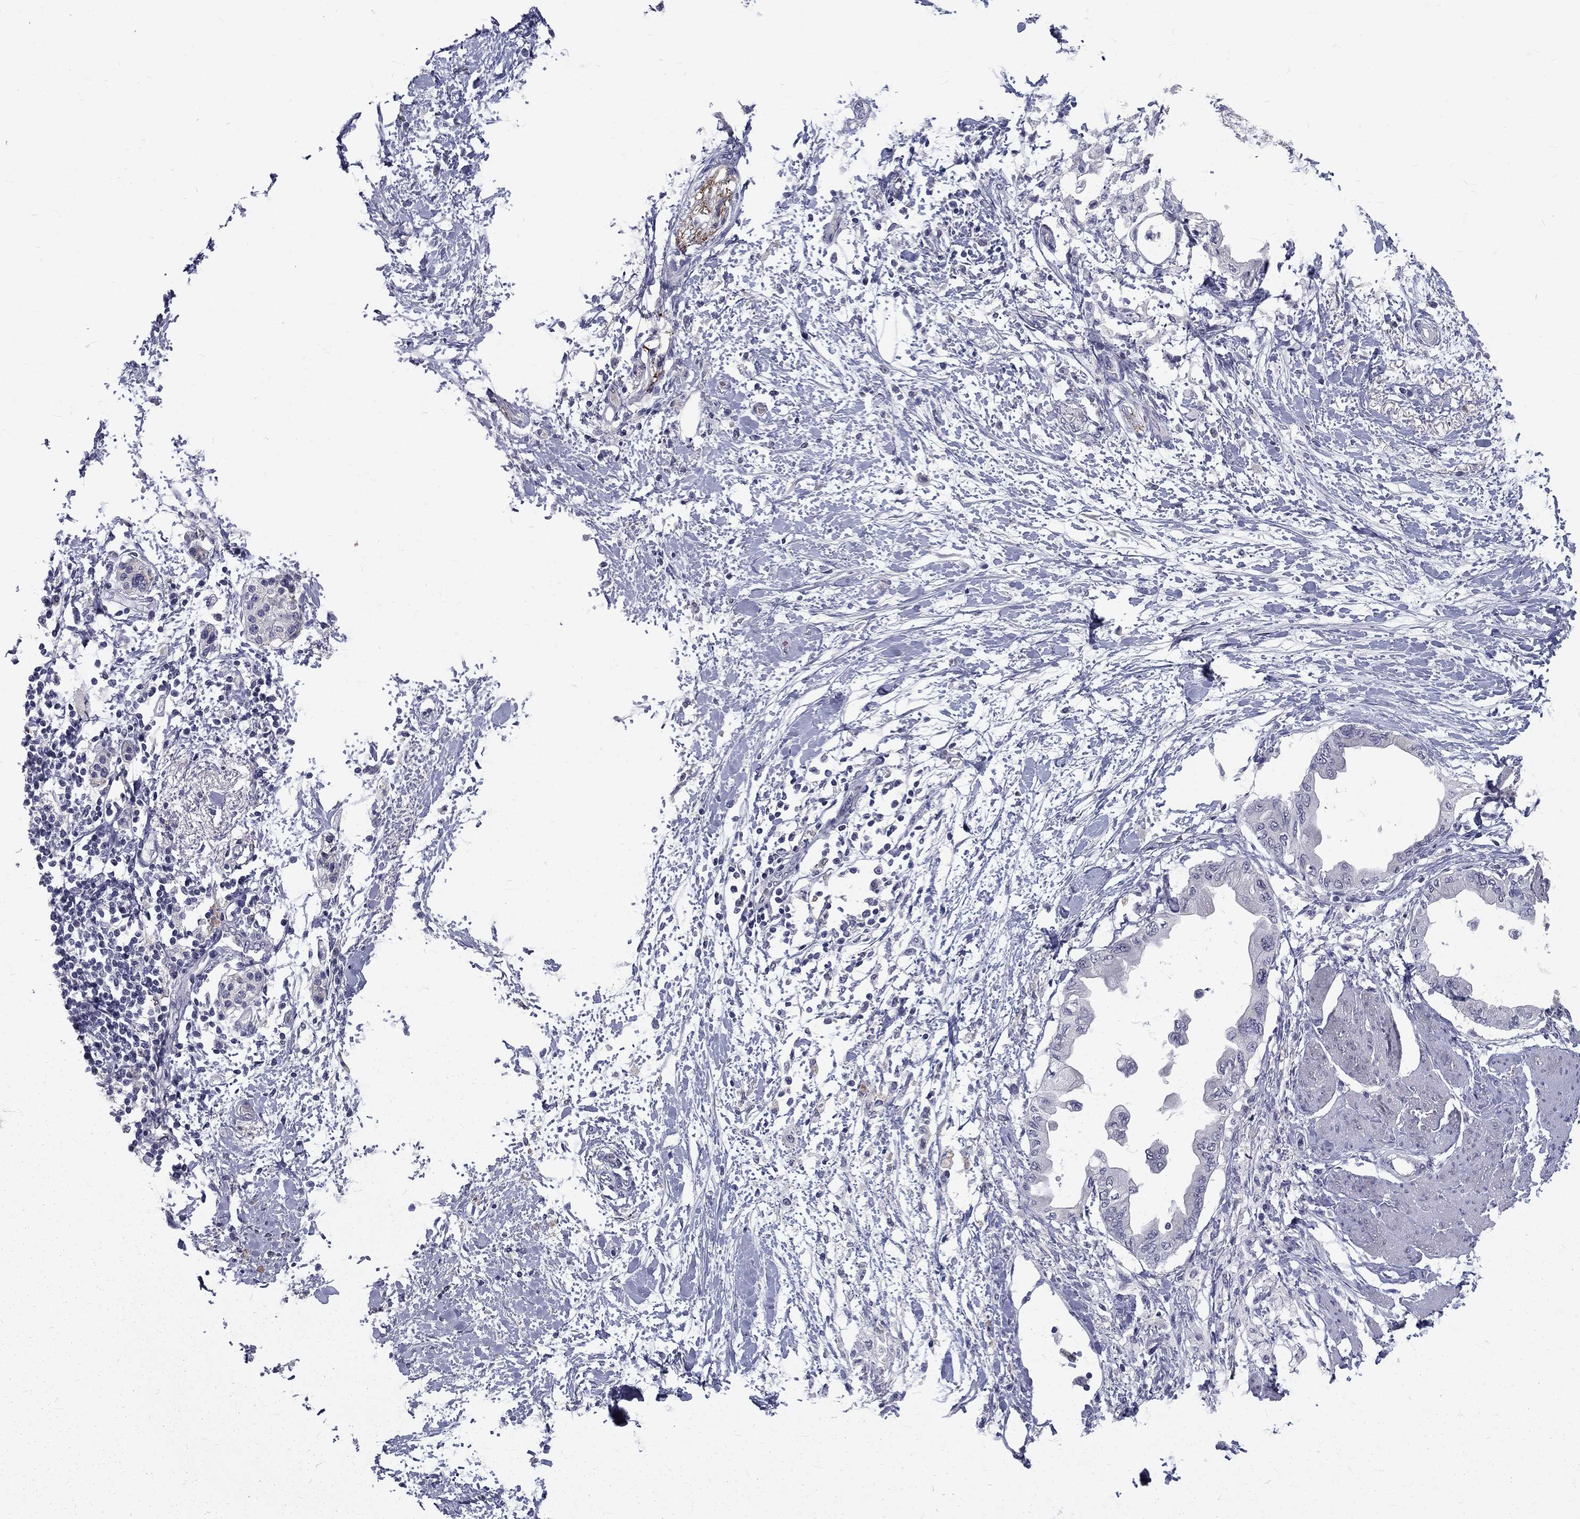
{"staining": {"intensity": "negative", "quantity": "none", "location": "none"}, "tissue": "pancreatic cancer", "cell_type": "Tumor cells", "image_type": "cancer", "snomed": [{"axis": "morphology", "description": "Normal tissue, NOS"}, {"axis": "morphology", "description": "Adenocarcinoma, NOS"}, {"axis": "topography", "description": "Pancreas"}, {"axis": "topography", "description": "Duodenum"}], "caption": "Tumor cells show no significant protein positivity in pancreatic cancer (adenocarcinoma).", "gene": "NOS1", "patient": {"sex": "female", "age": 60}}